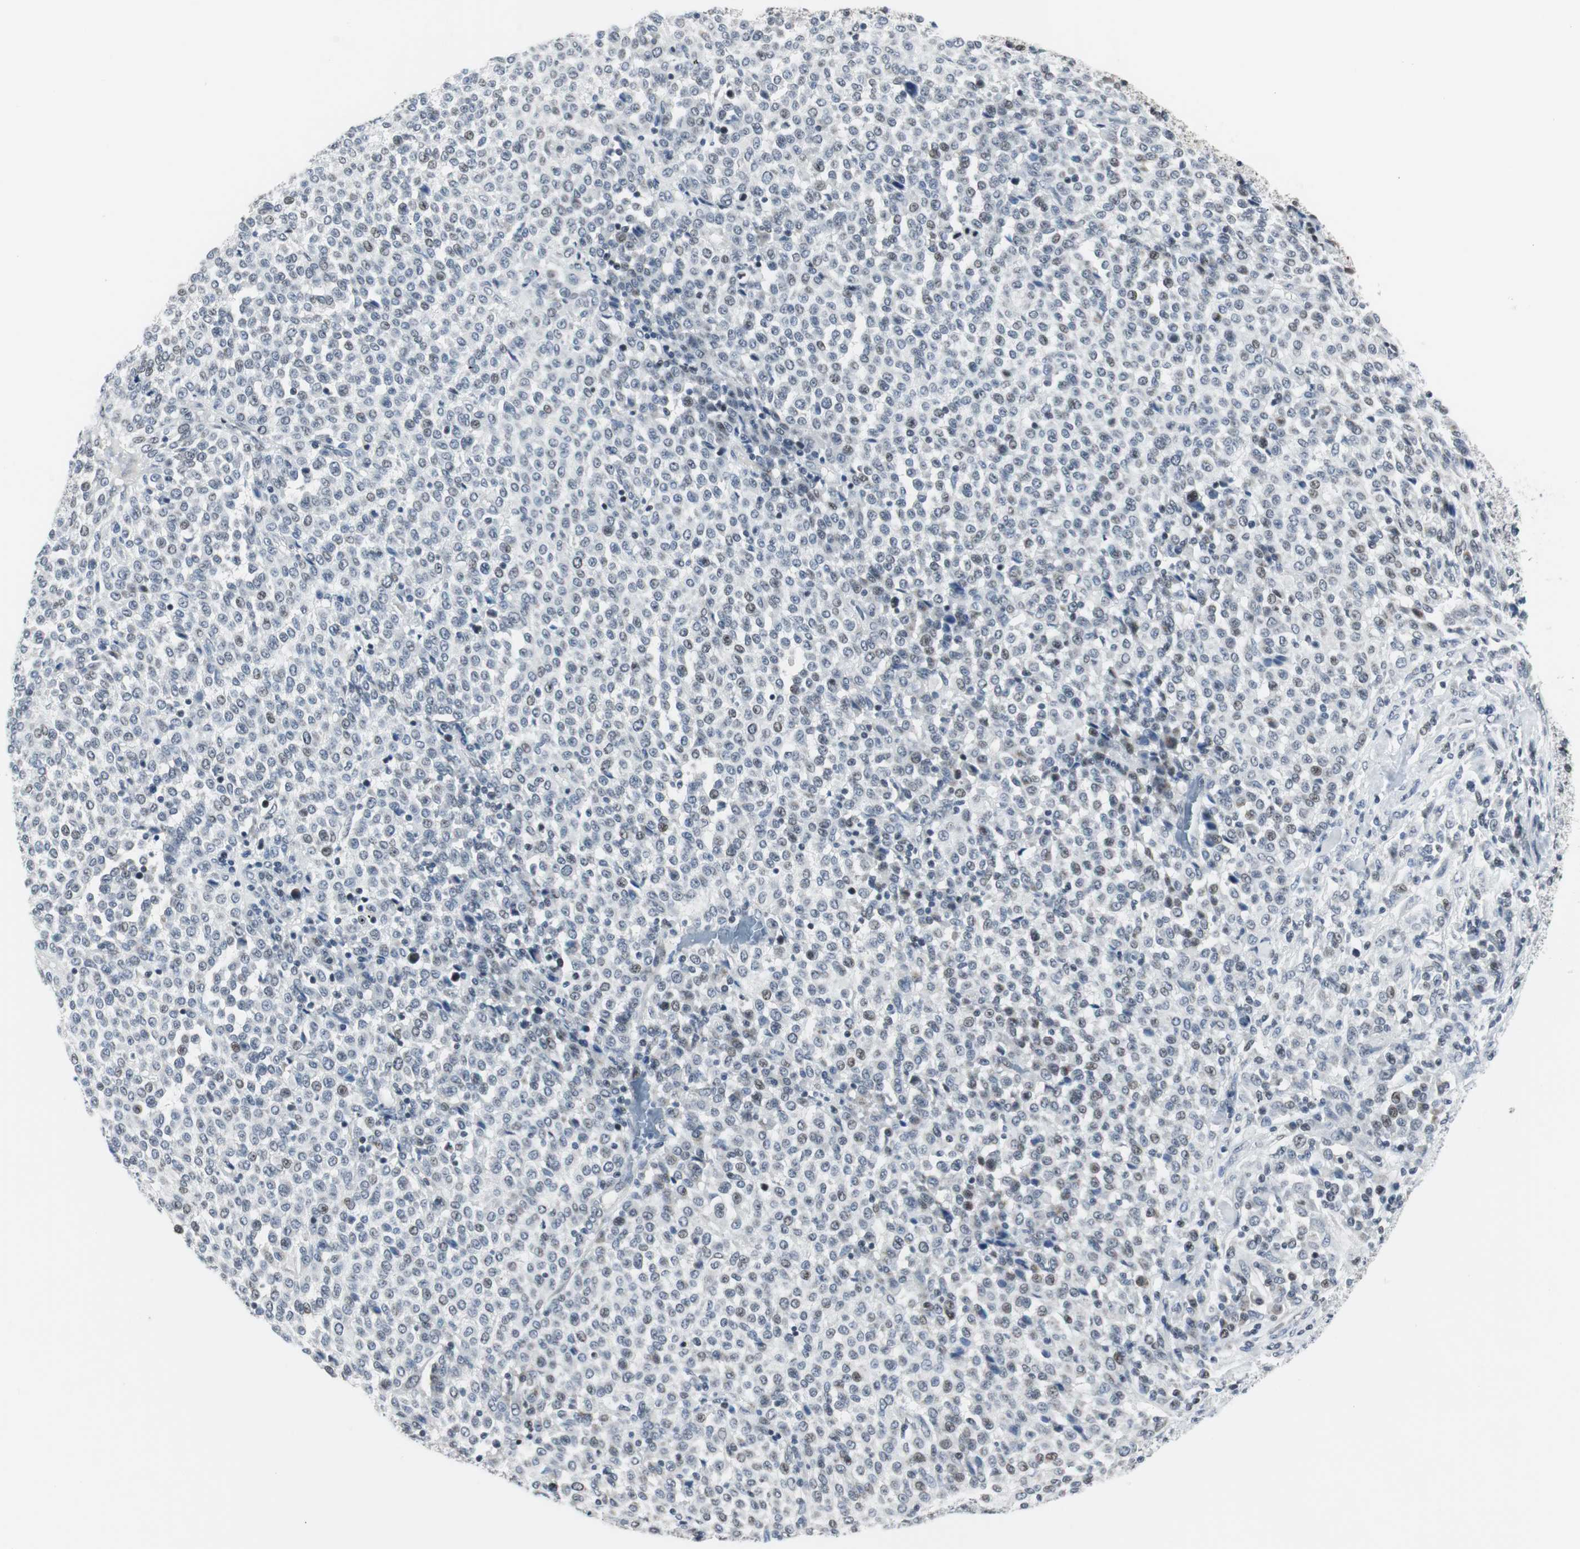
{"staining": {"intensity": "weak", "quantity": "25%-75%", "location": "nuclear"}, "tissue": "melanoma", "cell_type": "Tumor cells", "image_type": "cancer", "snomed": [{"axis": "morphology", "description": "Malignant melanoma, Metastatic site"}, {"axis": "topography", "description": "Pancreas"}], "caption": "Protein staining by IHC displays weak nuclear expression in approximately 25%-75% of tumor cells in melanoma. (DAB IHC with brightfield microscopy, high magnification).", "gene": "MTA1", "patient": {"sex": "female", "age": 30}}